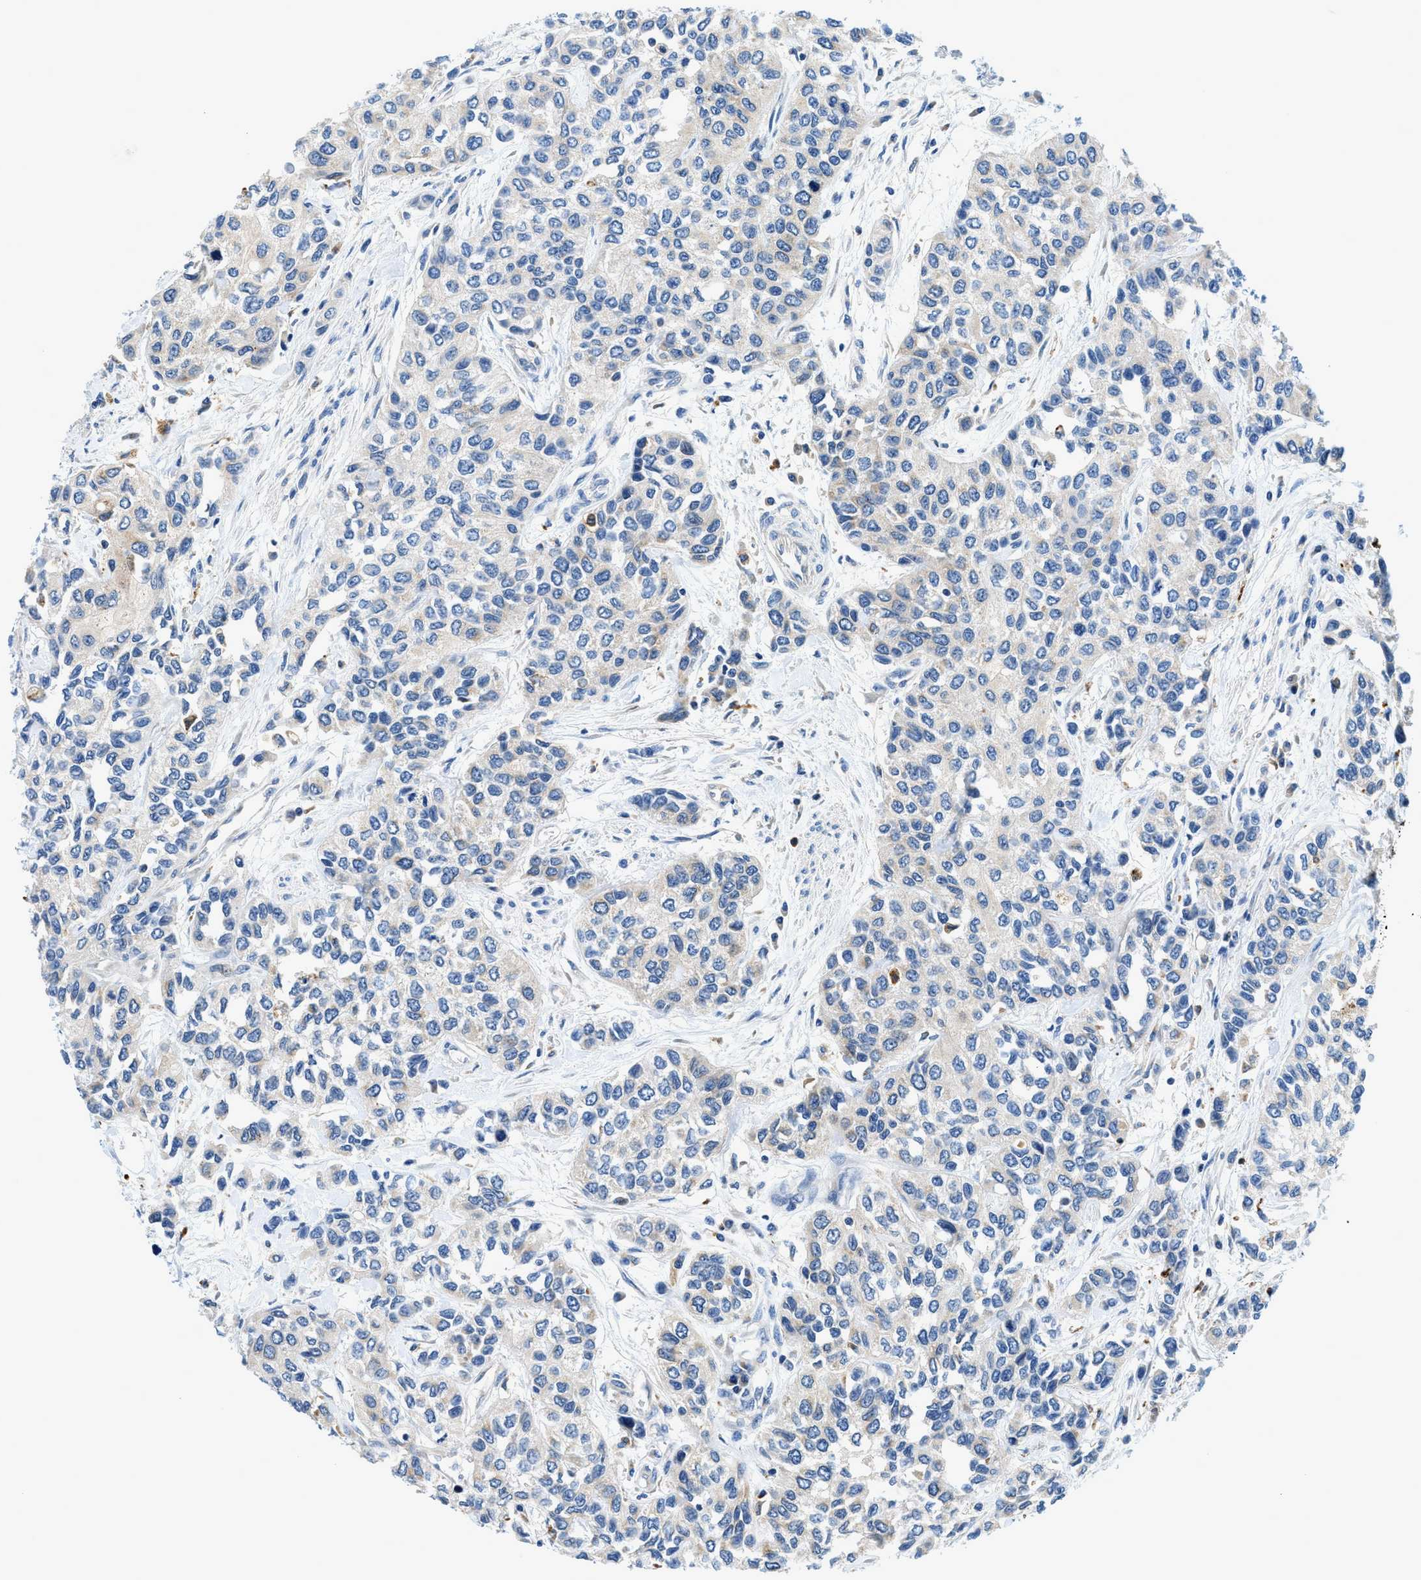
{"staining": {"intensity": "negative", "quantity": "none", "location": "none"}, "tissue": "urothelial cancer", "cell_type": "Tumor cells", "image_type": "cancer", "snomed": [{"axis": "morphology", "description": "Urothelial carcinoma, High grade"}, {"axis": "topography", "description": "Urinary bladder"}], "caption": "Tumor cells show no significant protein expression in urothelial cancer.", "gene": "ADGRE3", "patient": {"sex": "female", "age": 56}}